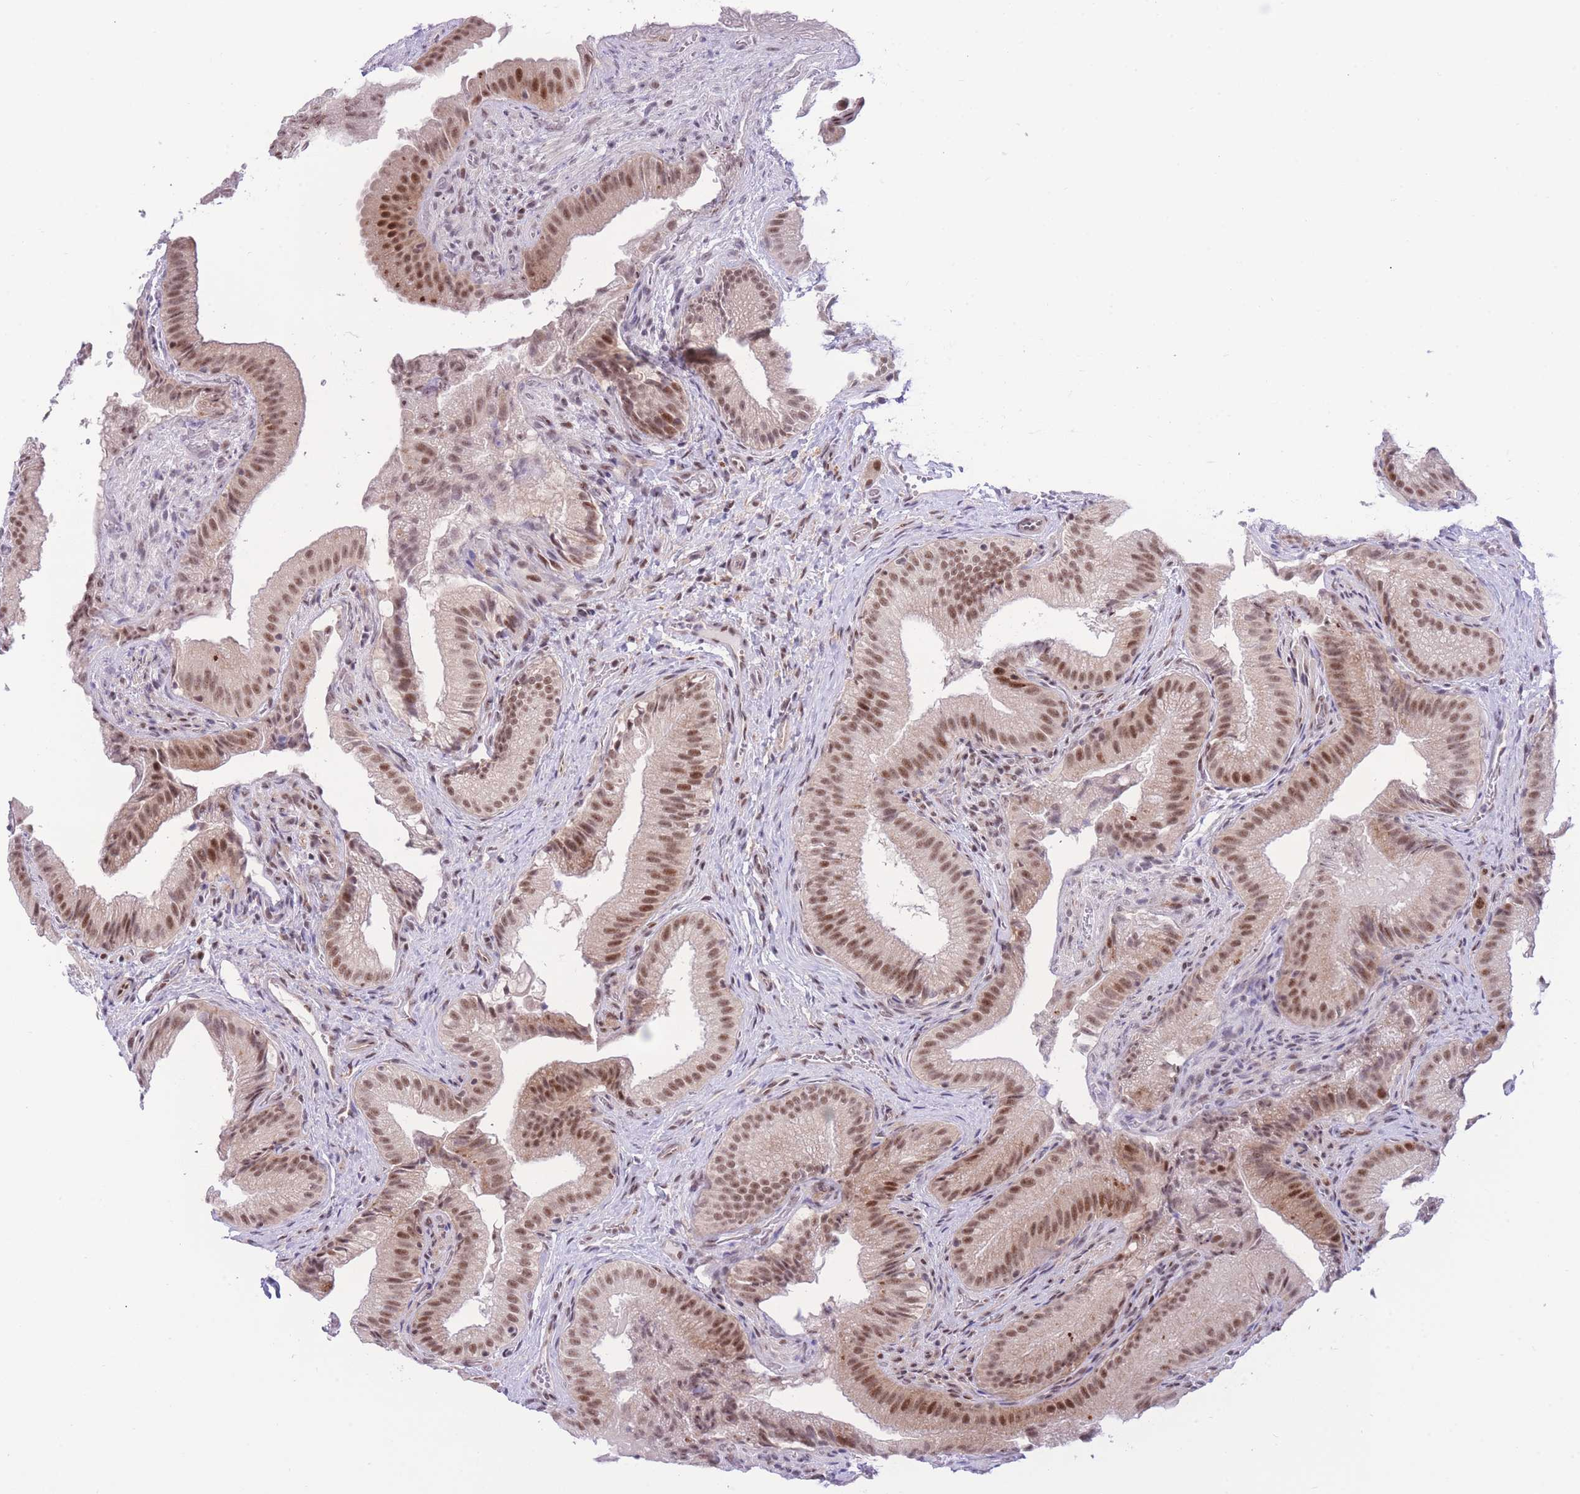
{"staining": {"intensity": "strong", "quantity": ">75%", "location": "nuclear"}, "tissue": "gallbladder", "cell_type": "Glandular cells", "image_type": "normal", "snomed": [{"axis": "morphology", "description": "Normal tissue, NOS"}, {"axis": "topography", "description": "Gallbladder"}], "caption": "Protein expression analysis of normal gallbladder shows strong nuclear positivity in about >75% of glandular cells. The staining was performed using DAB (3,3'-diaminobenzidine), with brown indicating positive protein expression. Nuclei are stained blue with hematoxylin.", "gene": "PCIF1", "patient": {"sex": "female", "age": 30}}